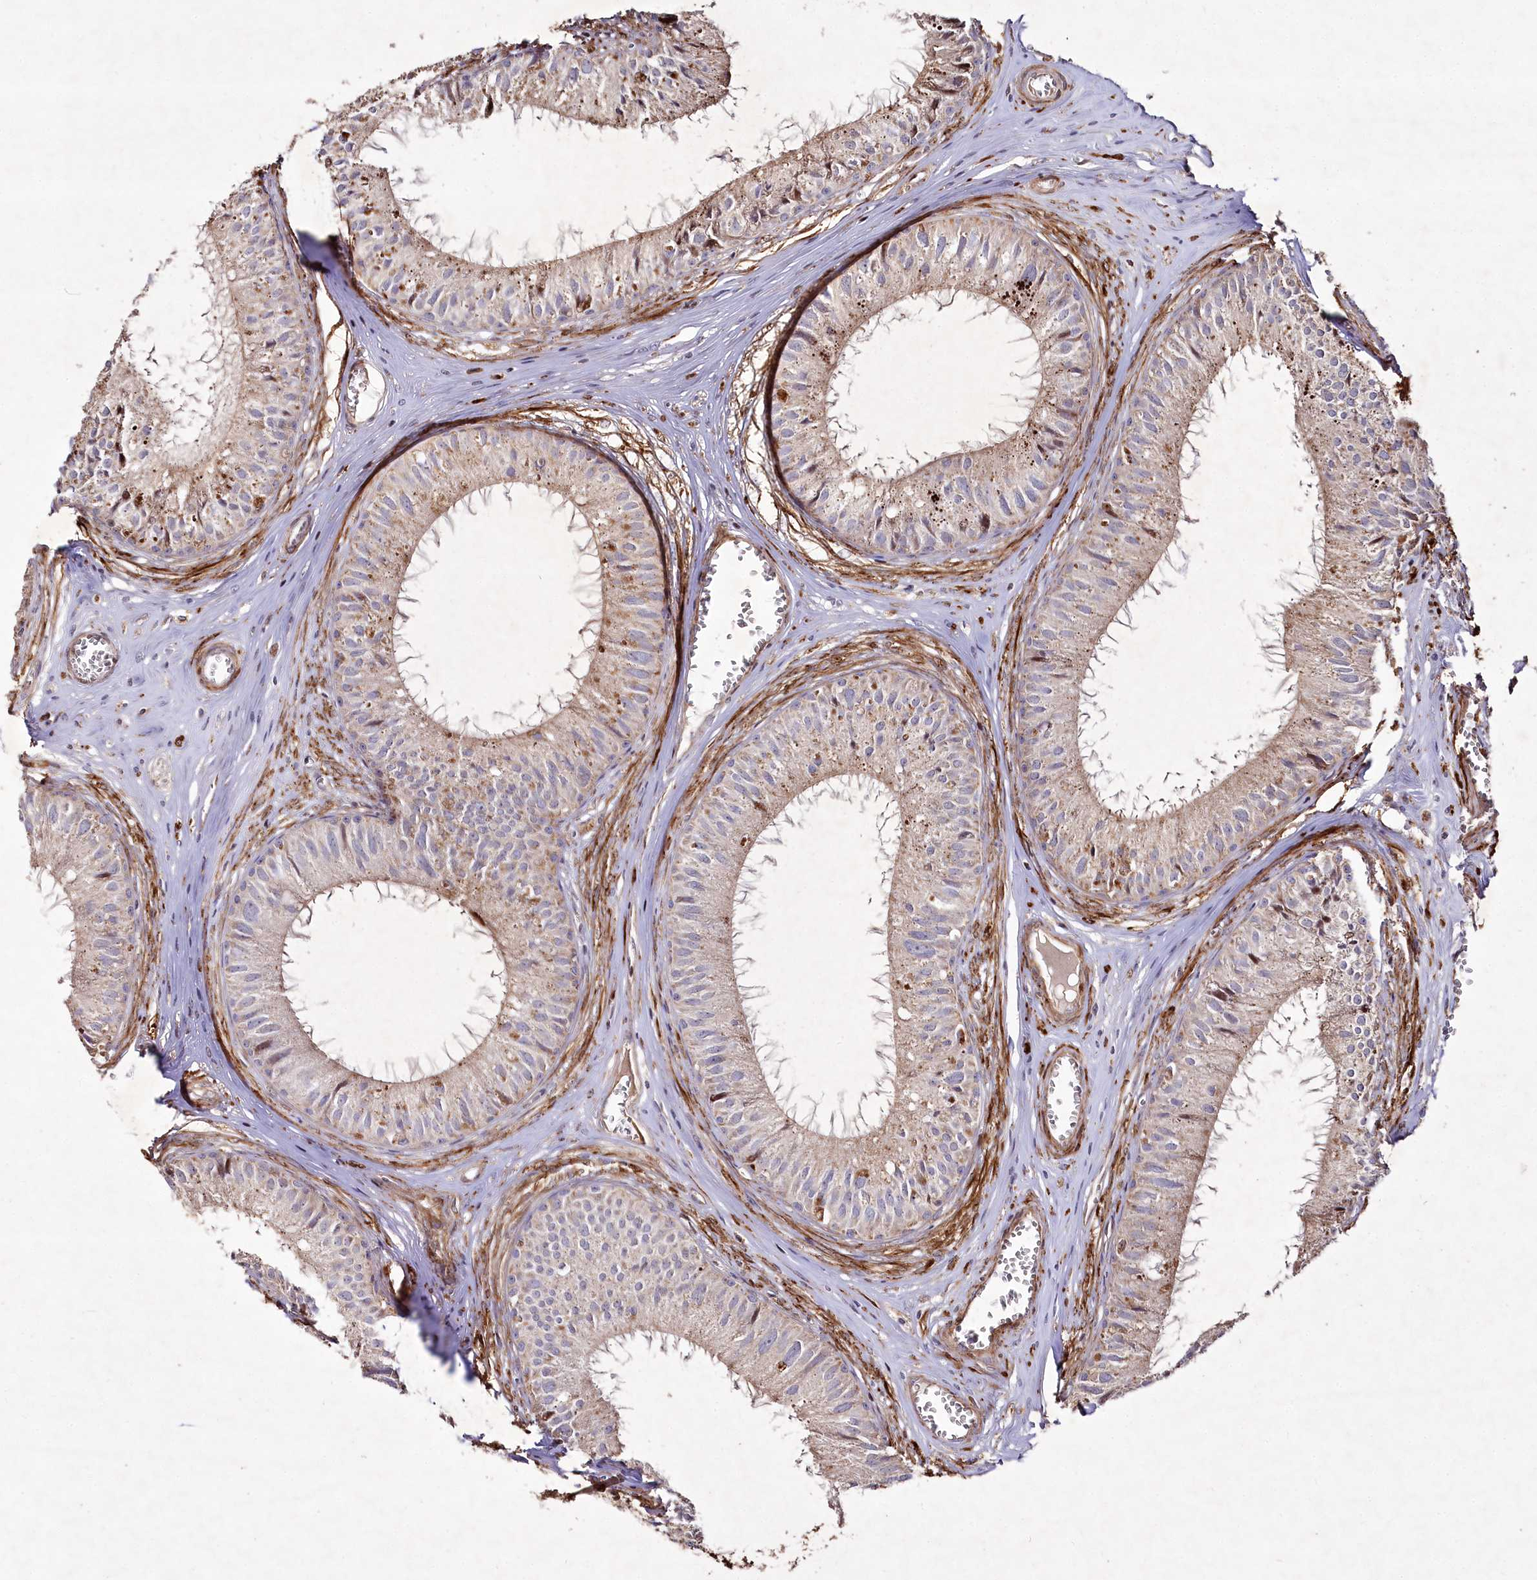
{"staining": {"intensity": "negative", "quantity": "none", "location": "none"}, "tissue": "epididymis", "cell_type": "Glandular cells", "image_type": "normal", "snomed": [{"axis": "morphology", "description": "Normal tissue, NOS"}, {"axis": "topography", "description": "Epididymis"}], "caption": "IHC micrograph of benign epididymis: epididymis stained with DAB (3,3'-diaminobenzidine) exhibits no significant protein staining in glandular cells. (Brightfield microscopy of DAB immunohistochemistry (IHC) at high magnification).", "gene": "PSTK", "patient": {"sex": "male", "age": 36}}